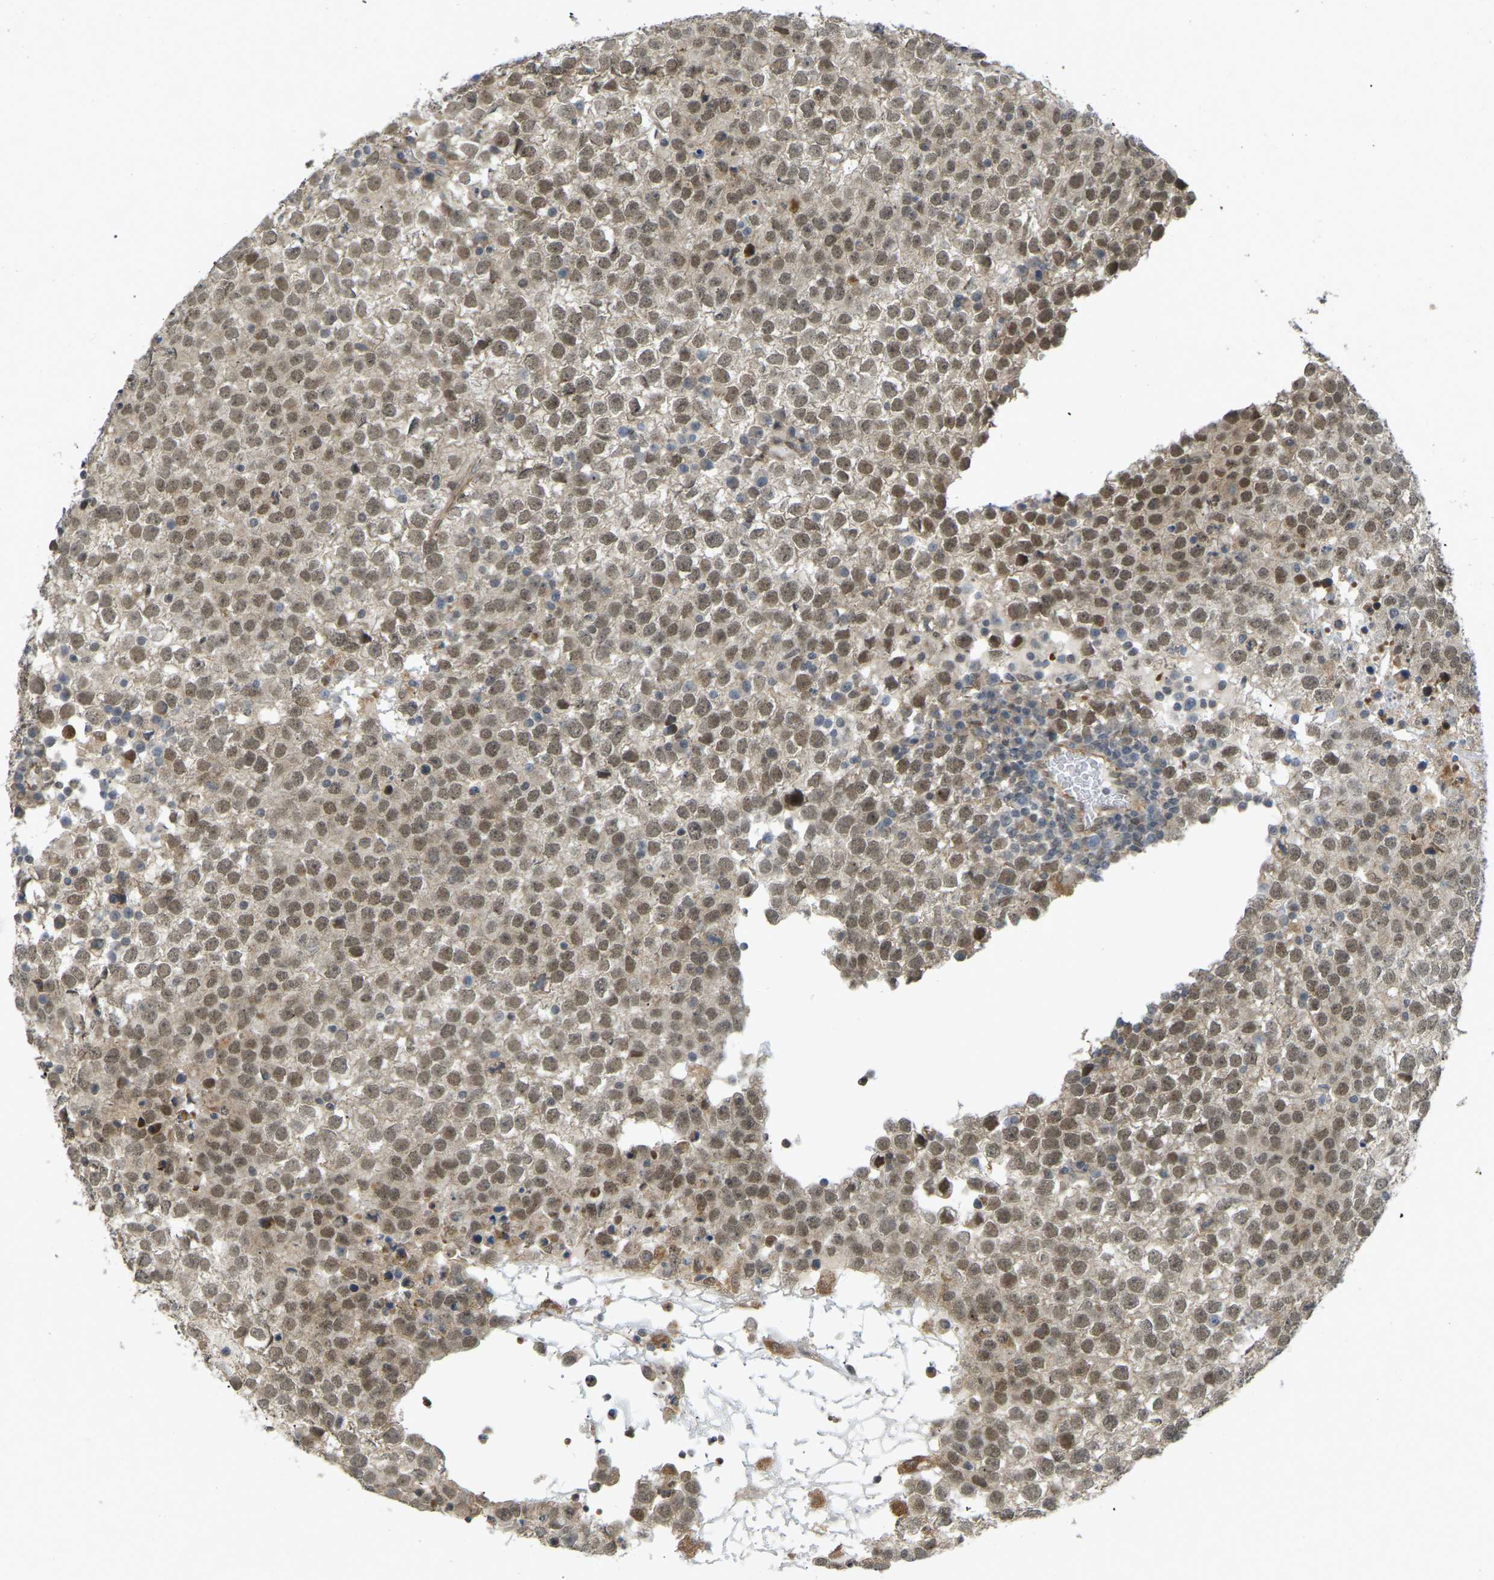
{"staining": {"intensity": "moderate", "quantity": ">75%", "location": "nuclear"}, "tissue": "testis cancer", "cell_type": "Tumor cells", "image_type": "cancer", "snomed": [{"axis": "morphology", "description": "Seminoma, NOS"}, {"axis": "topography", "description": "Testis"}], "caption": "Protein staining by immunohistochemistry (IHC) reveals moderate nuclear expression in approximately >75% of tumor cells in testis seminoma.", "gene": "SERPINB5", "patient": {"sex": "male", "age": 65}}